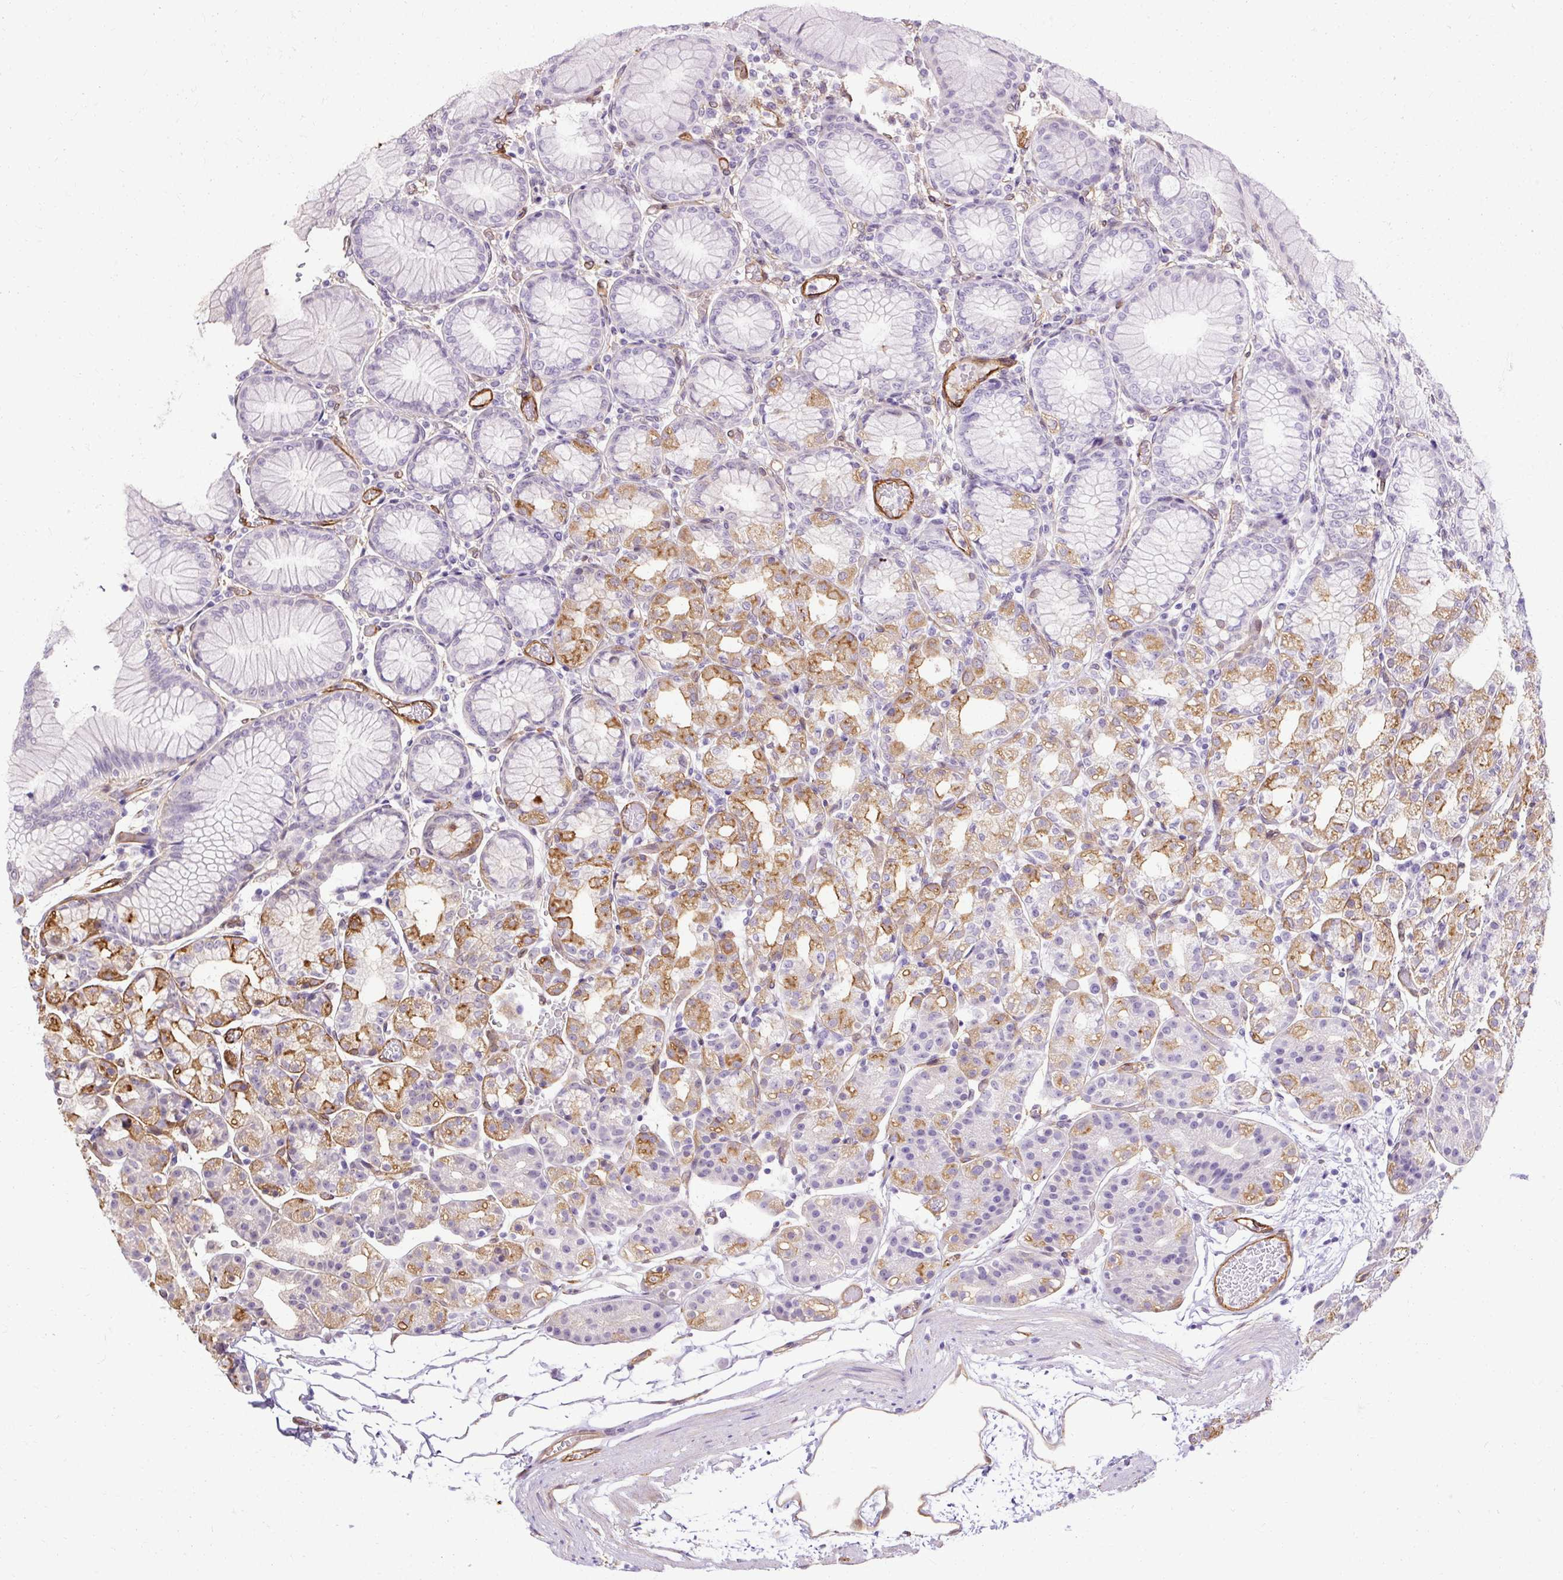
{"staining": {"intensity": "moderate", "quantity": "25%-75%", "location": "cytoplasmic/membranous"}, "tissue": "stomach", "cell_type": "Glandular cells", "image_type": "normal", "snomed": [{"axis": "morphology", "description": "Normal tissue, NOS"}, {"axis": "topography", "description": "Stomach"}], "caption": "IHC of normal stomach exhibits medium levels of moderate cytoplasmic/membranous staining in approximately 25%-75% of glandular cells.", "gene": "CNN3", "patient": {"sex": "female", "age": 57}}